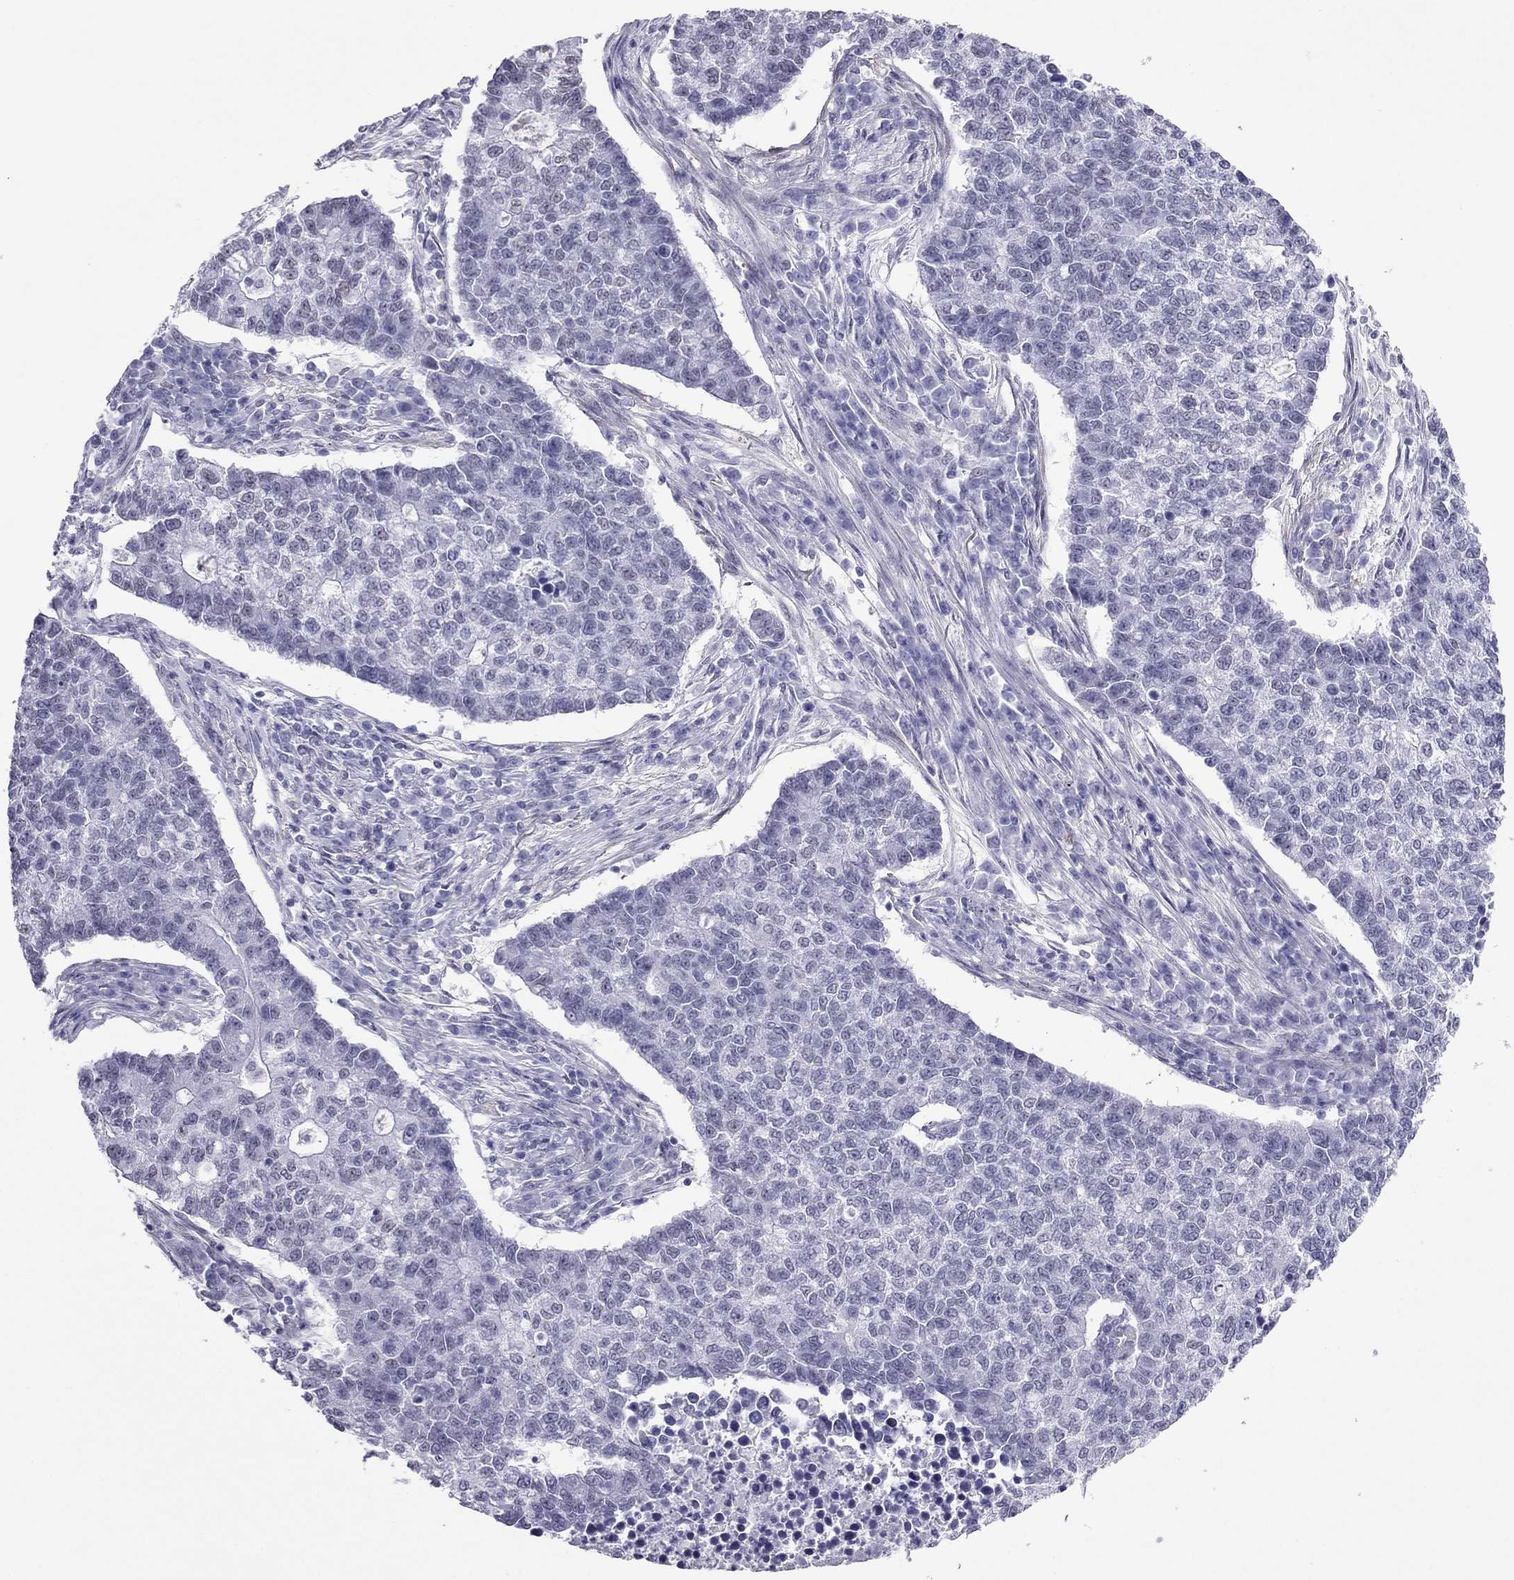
{"staining": {"intensity": "negative", "quantity": "none", "location": "none"}, "tissue": "lung cancer", "cell_type": "Tumor cells", "image_type": "cancer", "snomed": [{"axis": "morphology", "description": "Adenocarcinoma, NOS"}, {"axis": "topography", "description": "Lung"}], "caption": "A micrograph of human lung cancer is negative for staining in tumor cells.", "gene": "ZNF646", "patient": {"sex": "male", "age": 57}}